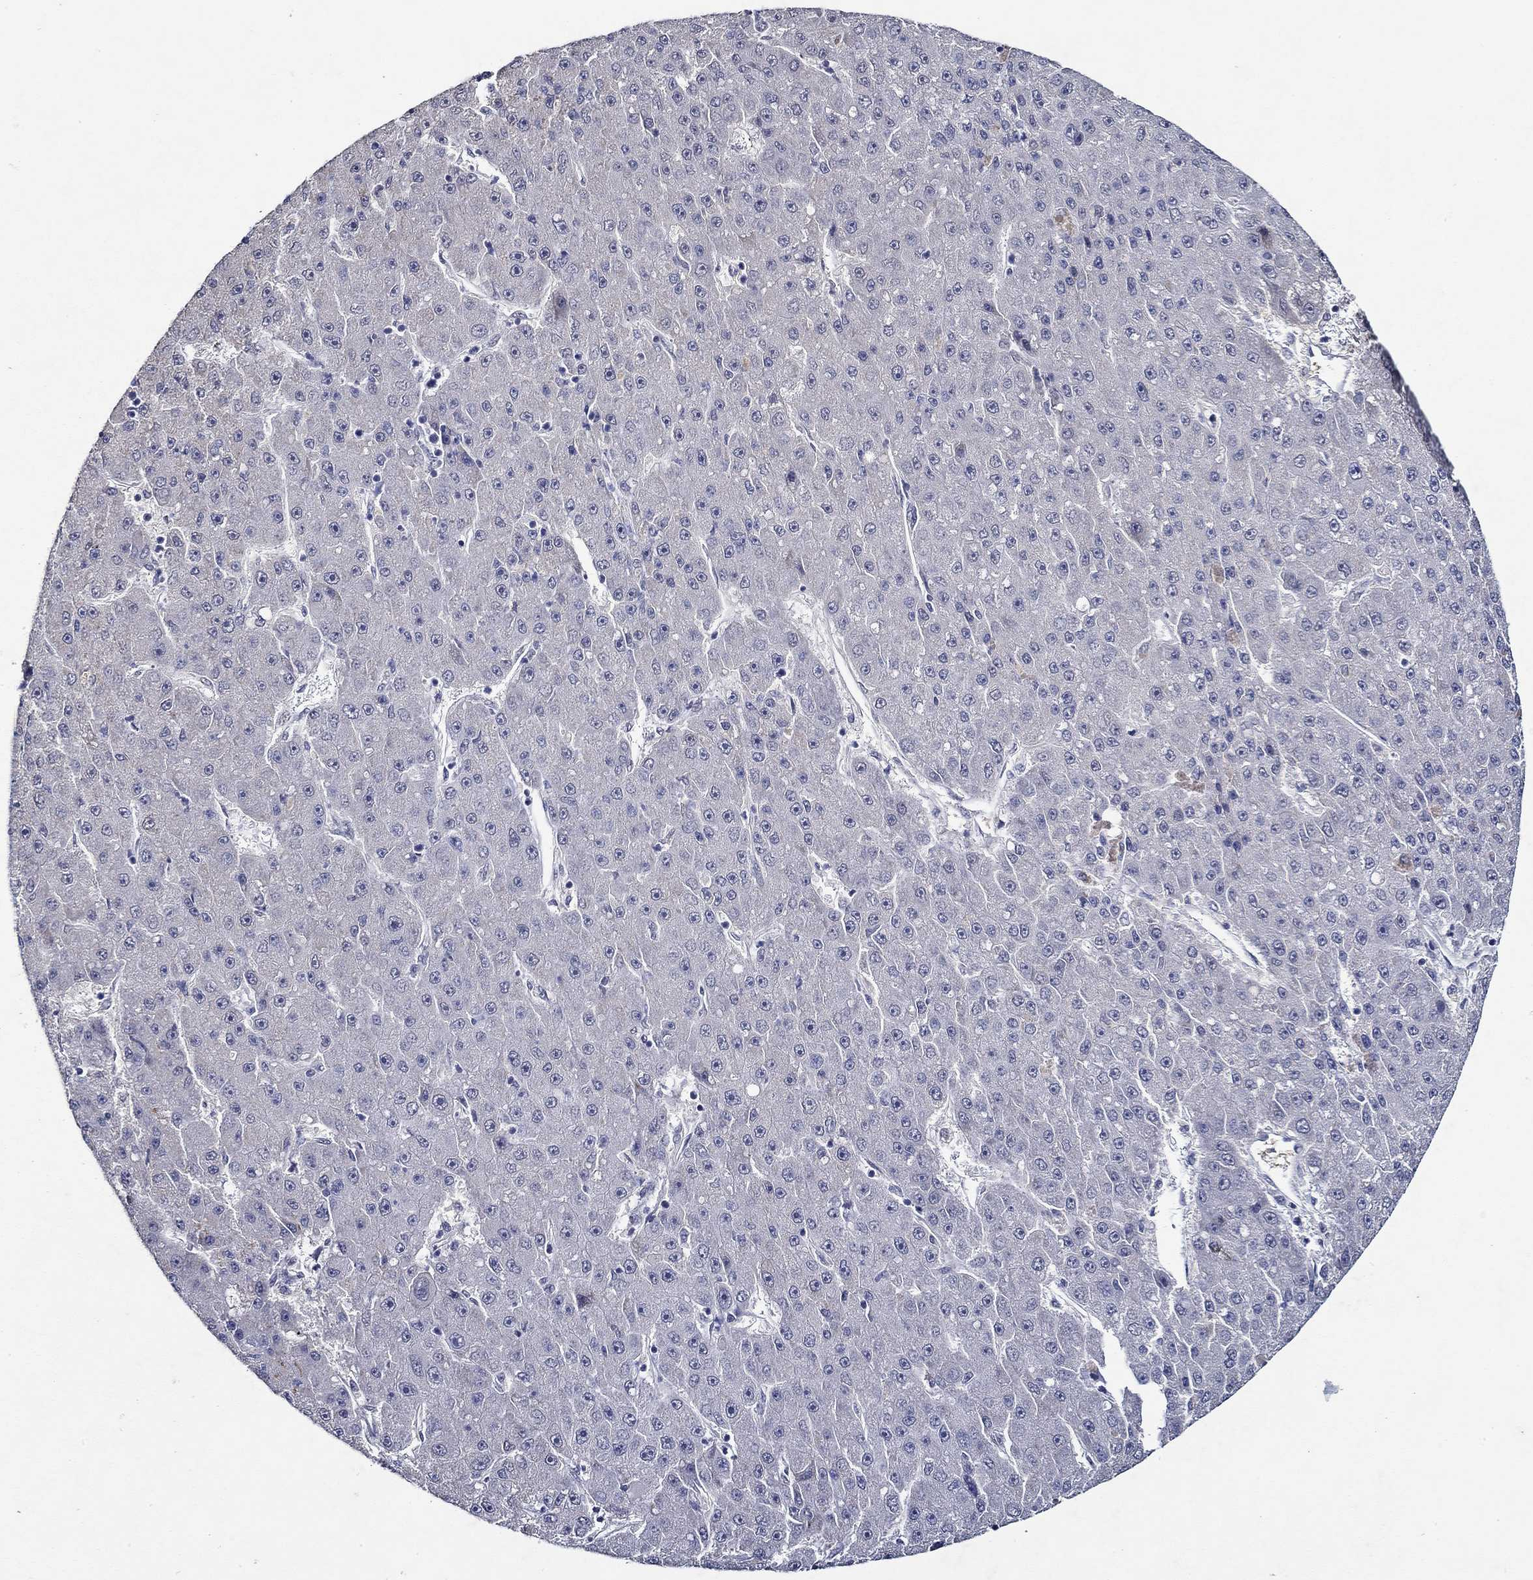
{"staining": {"intensity": "negative", "quantity": "none", "location": "none"}, "tissue": "liver cancer", "cell_type": "Tumor cells", "image_type": "cancer", "snomed": [{"axis": "morphology", "description": "Carcinoma, Hepatocellular, NOS"}, {"axis": "topography", "description": "Liver"}], "caption": "There is no significant expression in tumor cells of liver hepatocellular carcinoma.", "gene": "GATA2", "patient": {"sex": "male", "age": 67}}